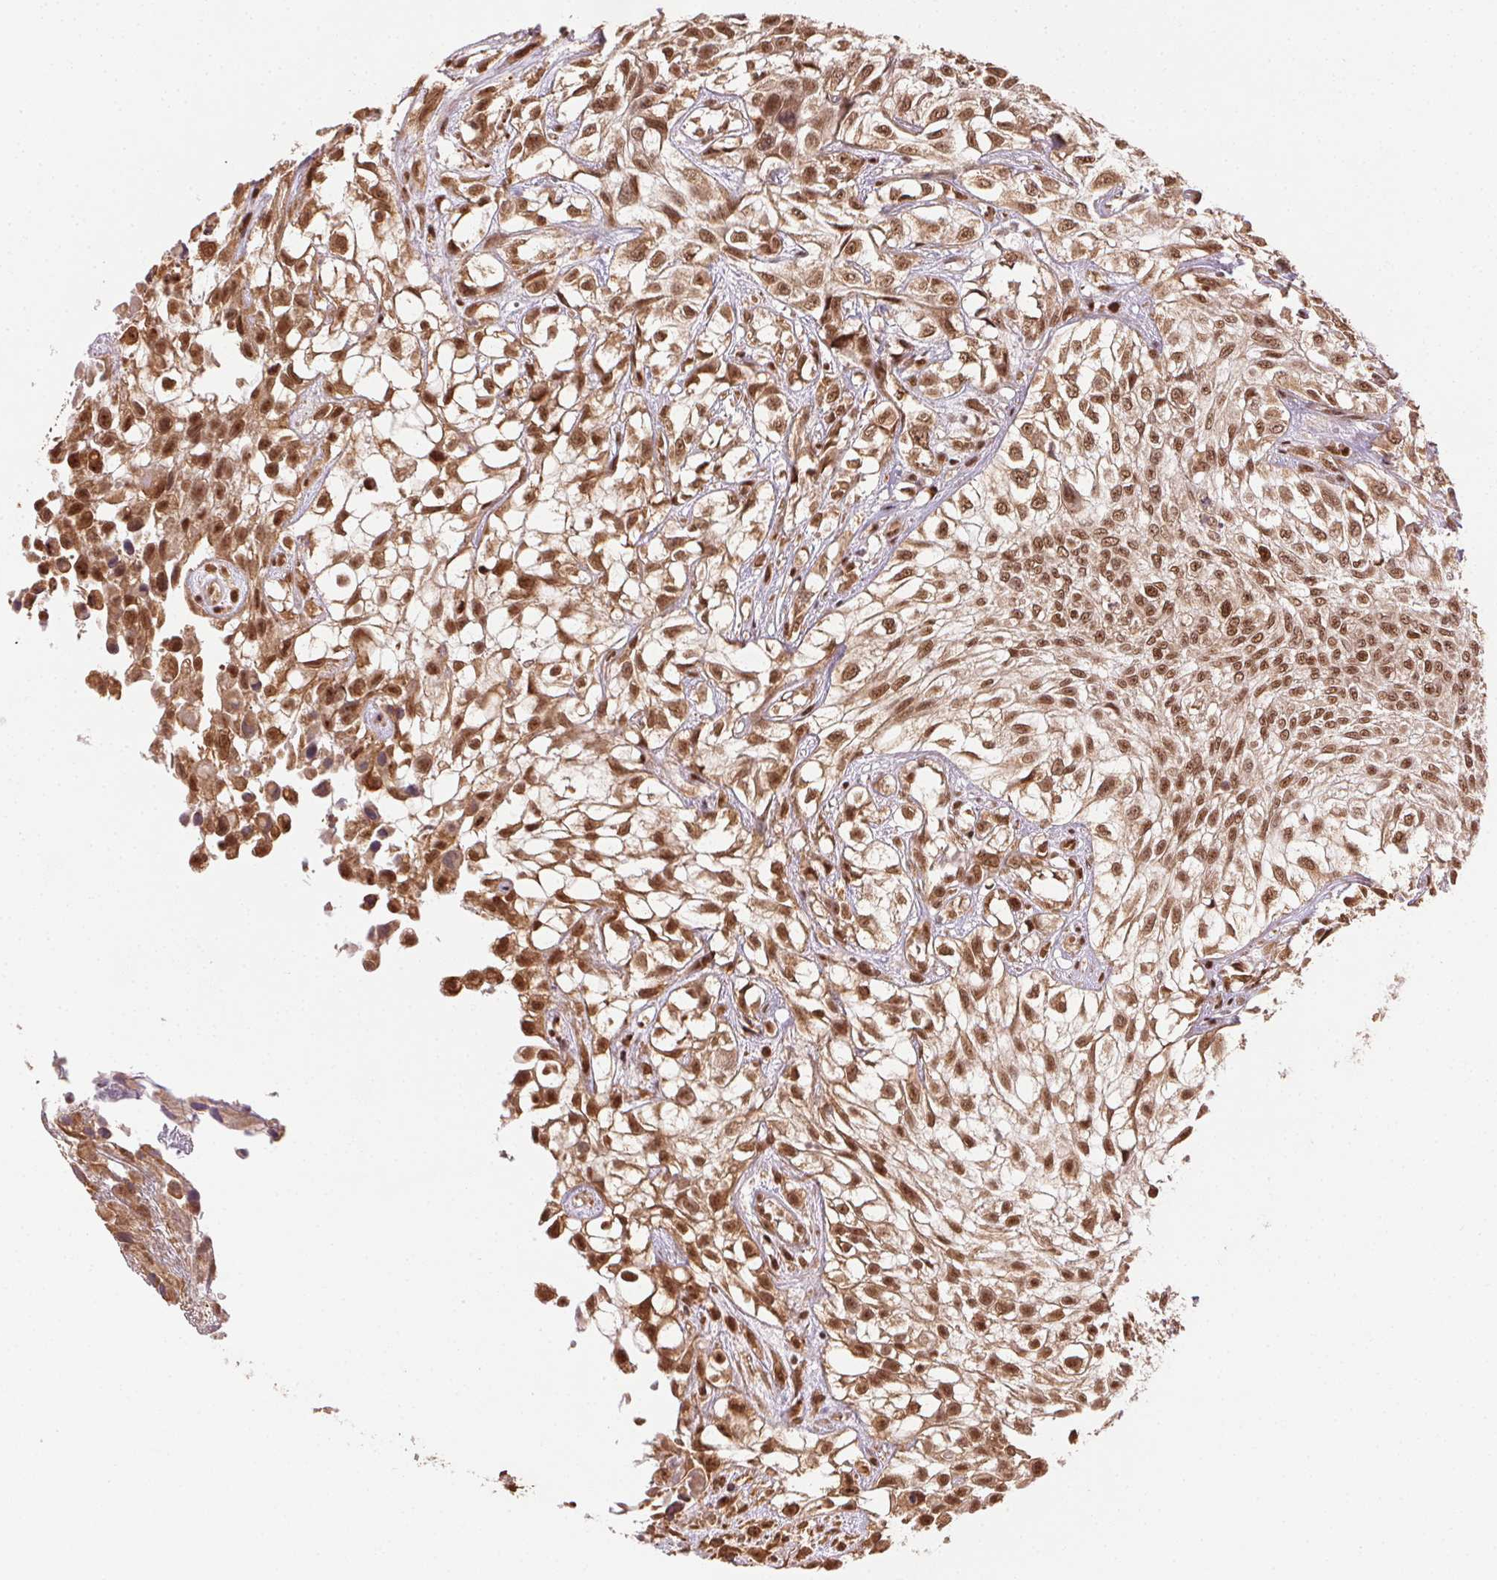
{"staining": {"intensity": "moderate", "quantity": ">75%", "location": "cytoplasmic/membranous,nuclear"}, "tissue": "urothelial cancer", "cell_type": "Tumor cells", "image_type": "cancer", "snomed": [{"axis": "morphology", "description": "Urothelial carcinoma, High grade"}, {"axis": "topography", "description": "Urinary bladder"}], "caption": "Immunohistochemical staining of human urothelial cancer displays medium levels of moderate cytoplasmic/membranous and nuclear expression in about >75% of tumor cells.", "gene": "TREML4", "patient": {"sex": "male", "age": 56}}